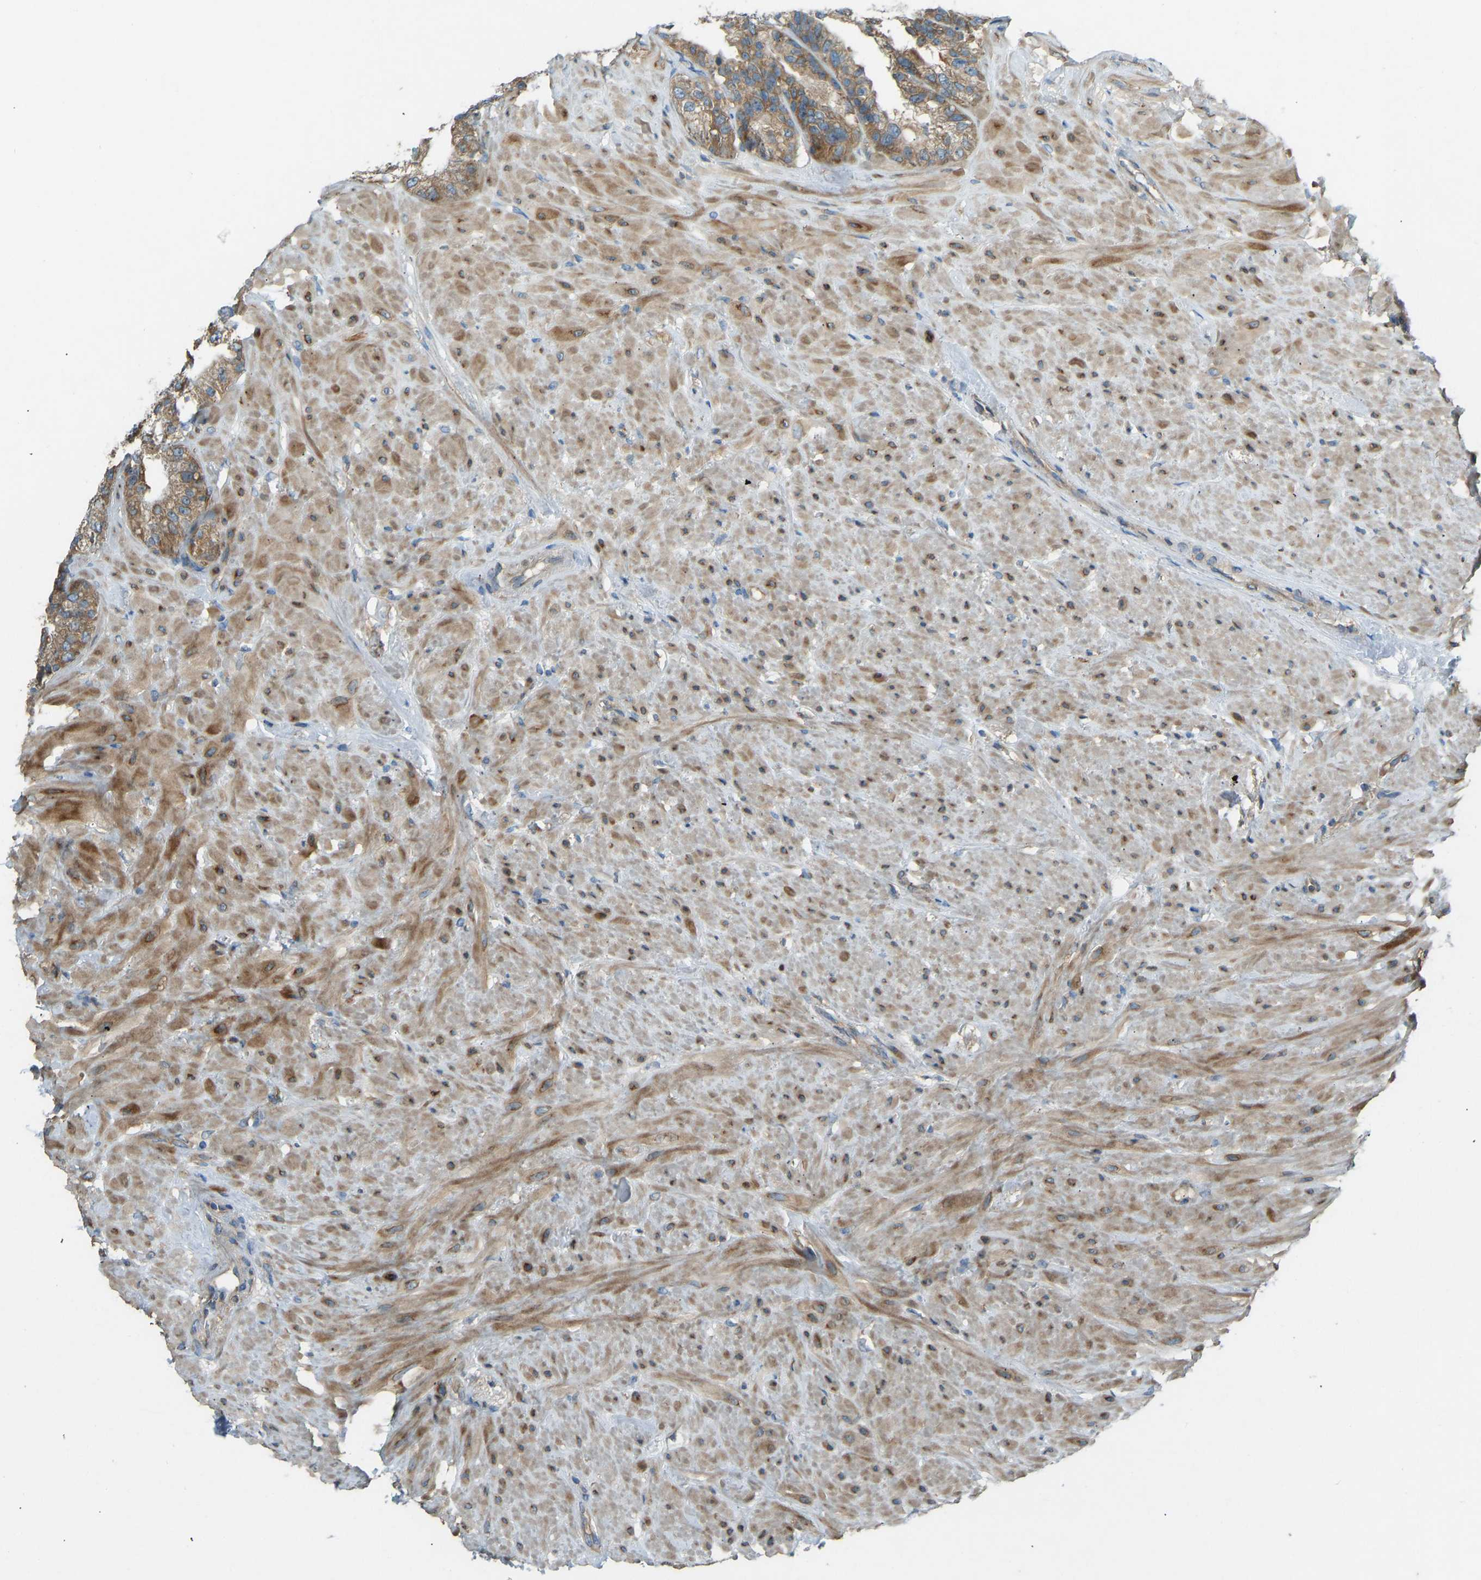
{"staining": {"intensity": "moderate", "quantity": ">75%", "location": "cytoplasmic/membranous"}, "tissue": "seminal vesicle", "cell_type": "Glandular cells", "image_type": "normal", "snomed": [{"axis": "morphology", "description": "Normal tissue, NOS"}, {"axis": "topography", "description": "Seminal veicle"}], "caption": "This photomicrograph reveals normal seminal vesicle stained with immunohistochemistry (IHC) to label a protein in brown. The cytoplasmic/membranous of glandular cells show moderate positivity for the protein. Nuclei are counter-stained blue.", "gene": "STAU2", "patient": {"sex": "male", "age": 68}}